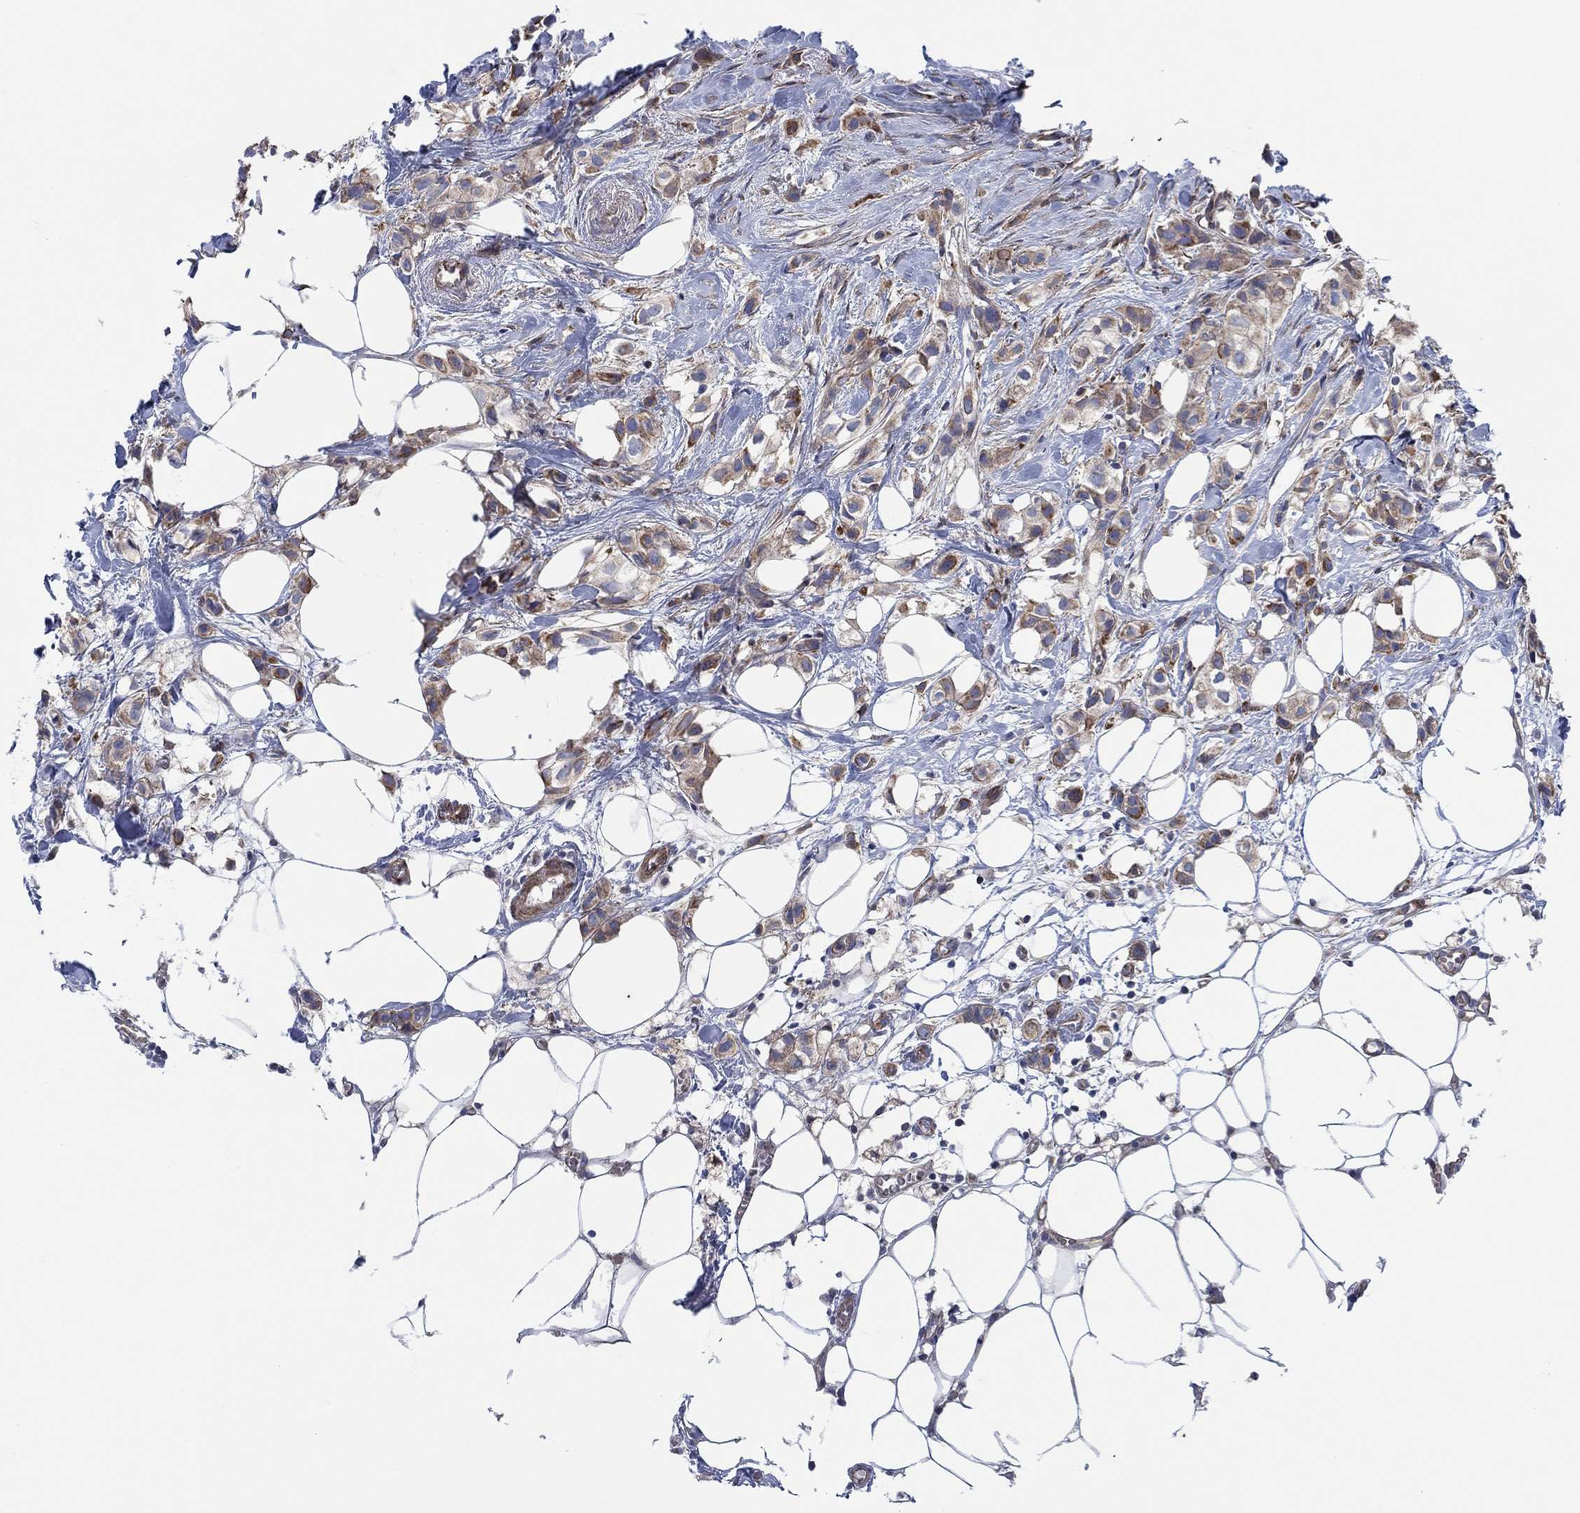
{"staining": {"intensity": "moderate", "quantity": ">75%", "location": "cytoplasmic/membranous"}, "tissue": "breast cancer", "cell_type": "Tumor cells", "image_type": "cancer", "snomed": [{"axis": "morphology", "description": "Duct carcinoma"}, {"axis": "topography", "description": "Breast"}], "caption": "The micrograph displays a brown stain indicating the presence of a protein in the cytoplasmic/membranous of tumor cells in breast cancer (infiltrating ductal carcinoma).", "gene": "FMN1", "patient": {"sex": "female", "age": 85}}